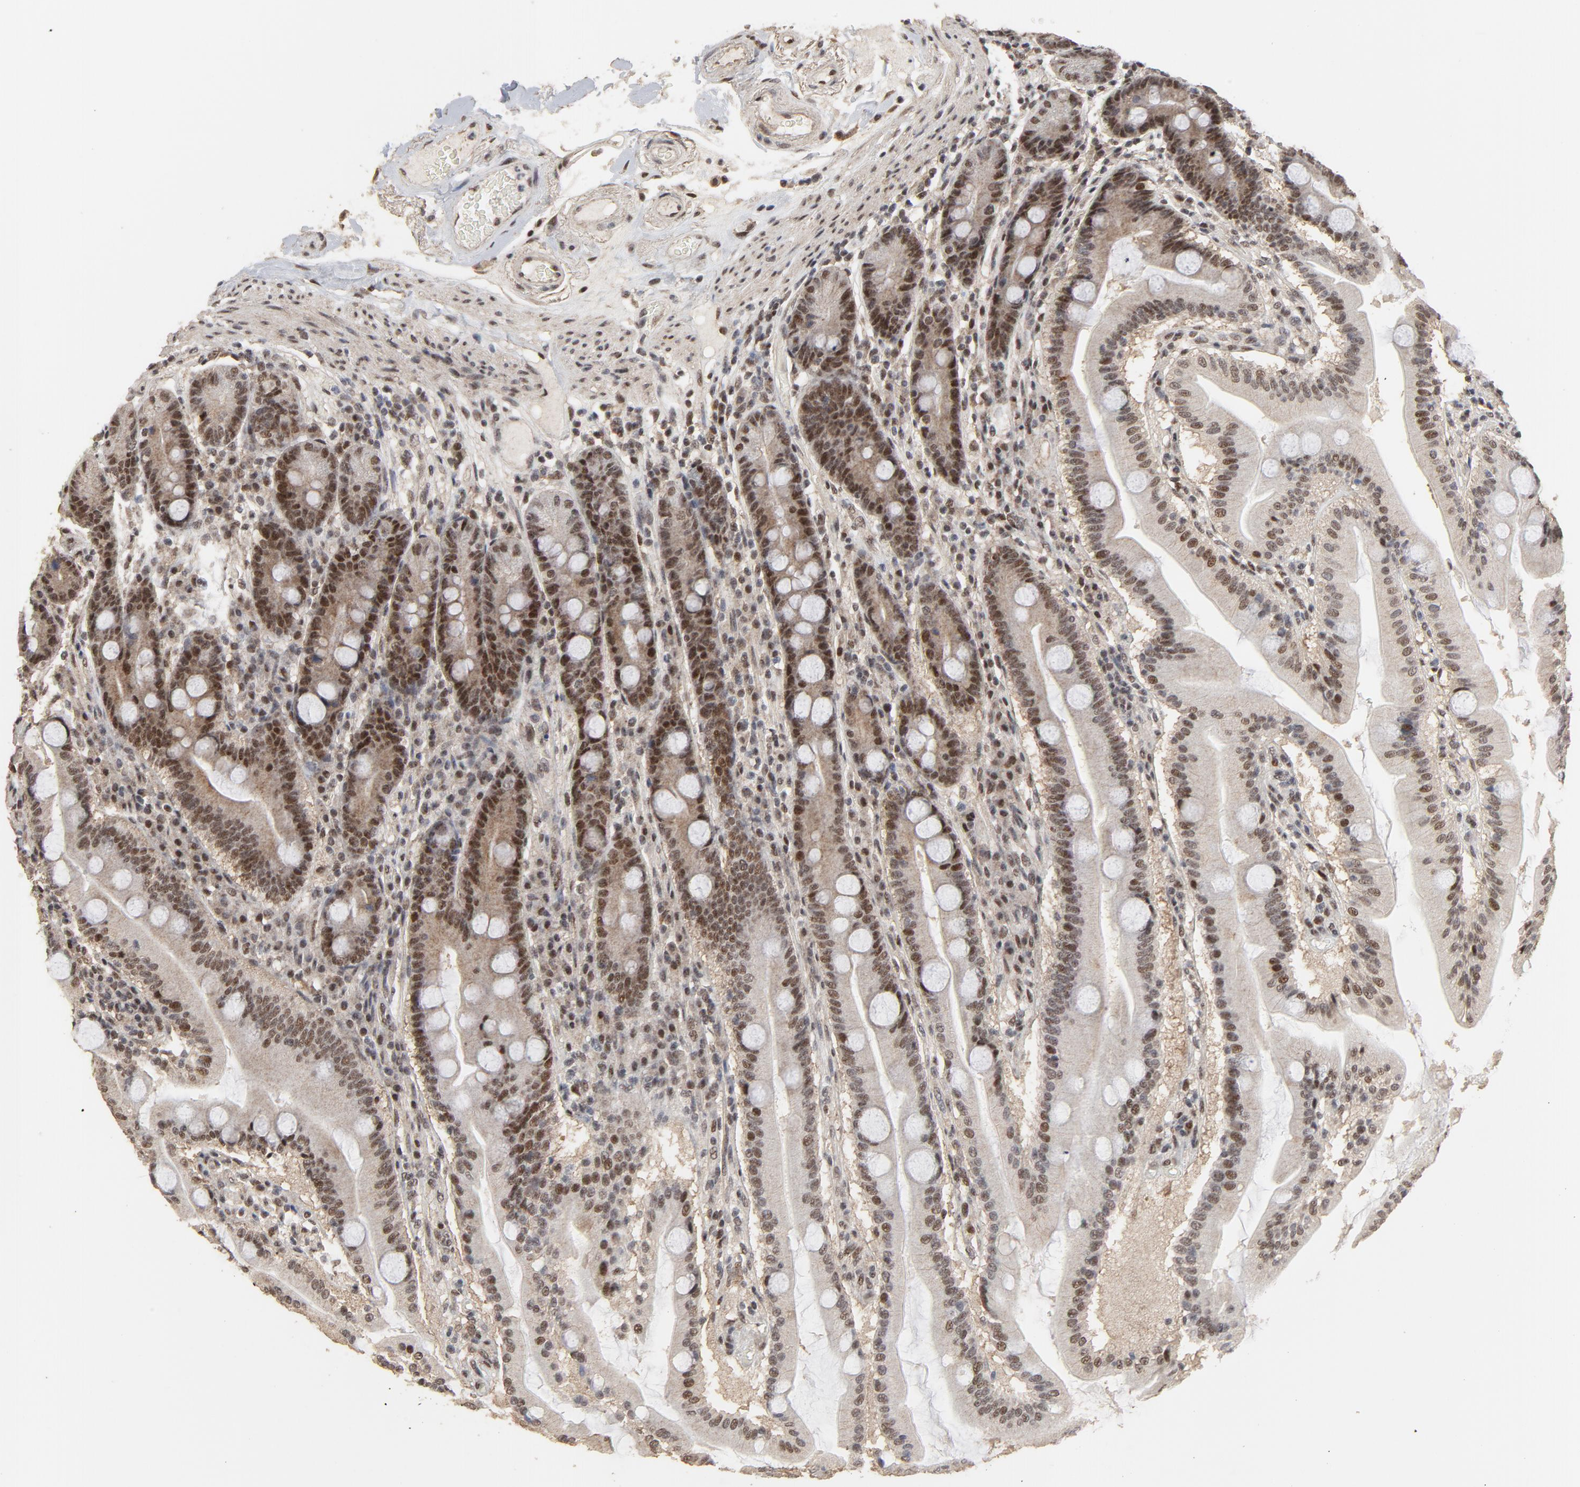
{"staining": {"intensity": "strong", "quantity": ">75%", "location": "cytoplasmic/membranous,nuclear"}, "tissue": "duodenum", "cell_type": "Glandular cells", "image_type": "normal", "snomed": [{"axis": "morphology", "description": "Normal tissue, NOS"}, {"axis": "topography", "description": "Duodenum"}], "caption": "Immunohistochemistry (IHC) histopathology image of normal duodenum: human duodenum stained using immunohistochemistry (IHC) shows high levels of strong protein expression localized specifically in the cytoplasmic/membranous,nuclear of glandular cells, appearing as a cytoplasmic/membranous,nuclear brown color.", "gene": "TP53RK", "patient": {"sex": "female", "age": 64}}